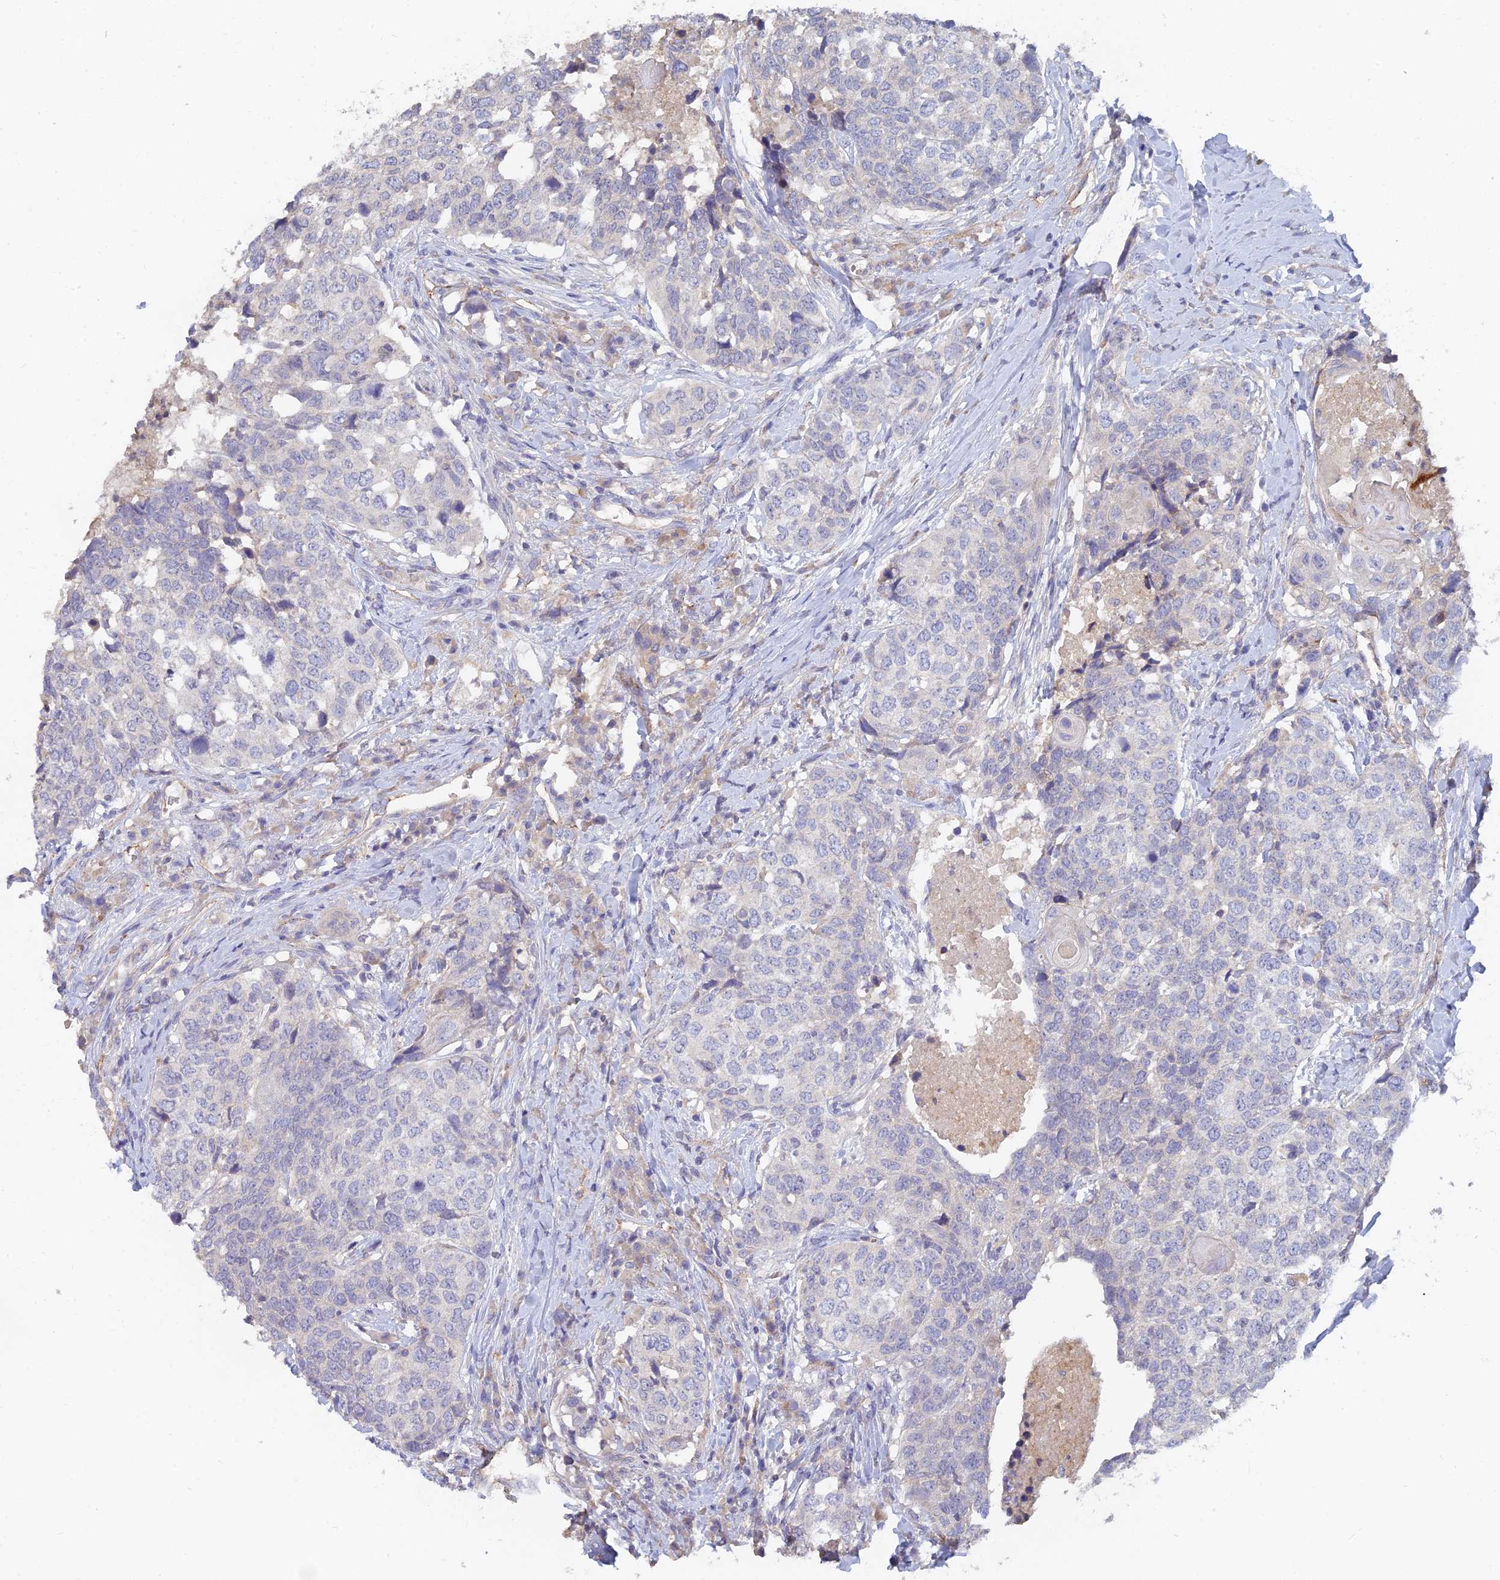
{"staining": {"intensity": "negative", "quantity": "none", "location": "none"}, "tissue": "head and neck cancer", "cell_type": "Tumor cells", "image_type": "cancer", "snomed": [{"axis": "morphology", "description": "Squamous cell carcinoma, NOS"}, {"axis": "topography", "description": "Head-Neck"}], "caption": "High magnification brightfield microscopy of head and neck cancer stained with DAB (brown) and counterstained with hematoxylin (blue): tumor cells show no significant expression.", "gene": "ARRDC1", "patient": {"sex": "male", "age": 66}}